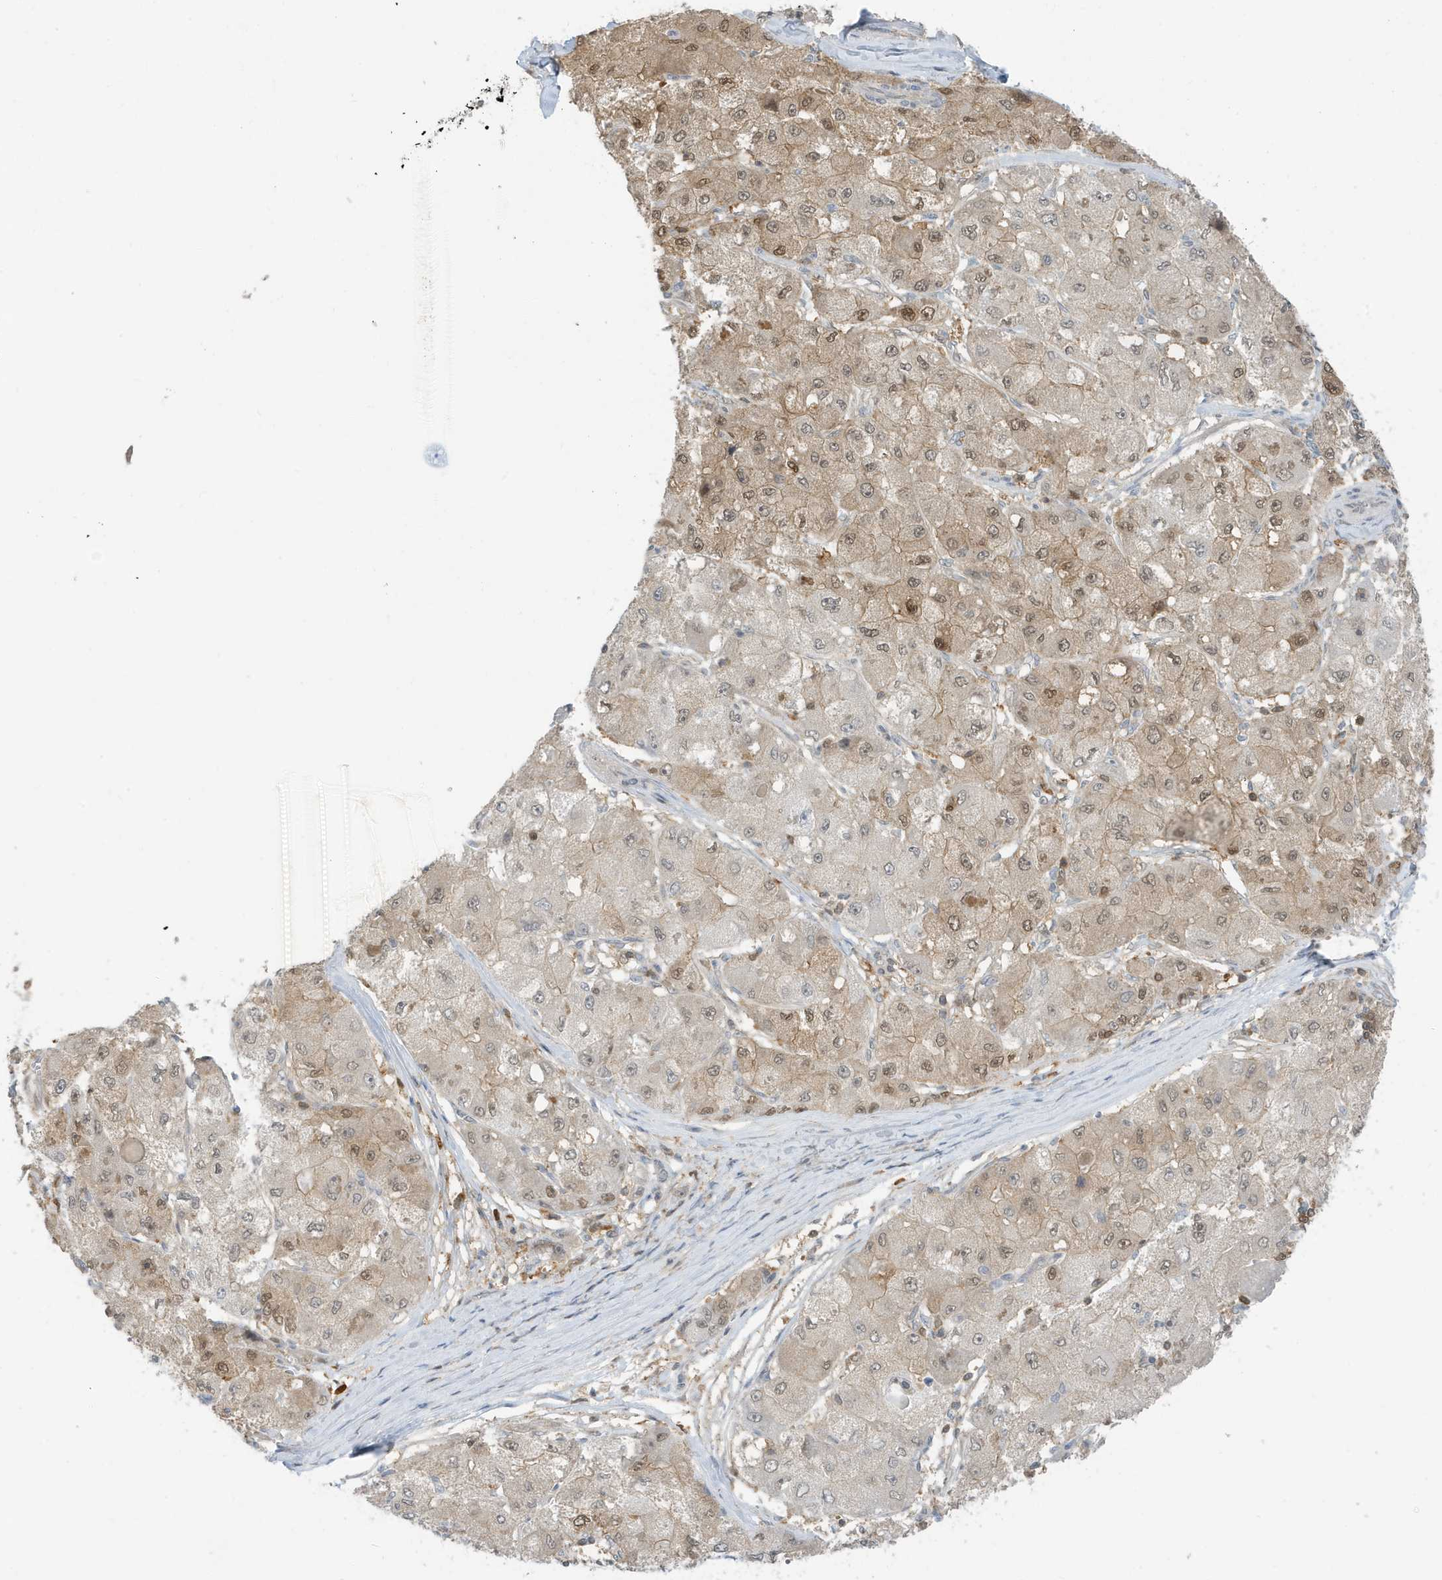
{"staining": {"intensity": "moderate", "quantity": "<25%", "location": "cytoplasmic/membranous,nuclear"}, "tissue": "liver cancer", "cell_type": "Tumor cells", "image_type": "cancer", "snomed": [{"axis": "morphology", "description": "Carcinoma, Hepatocellular, NOS"}, {"axis": "topography", "description": "Liver"}], "caption": "An image of human hepatocellular carcinoma (liver) stained for a protein displays moderate cytoplasmic/membranous and nuclear brown staining in tumor cells.", "gene": "OGA", "patient": {"sex": "male", "age": 80}}